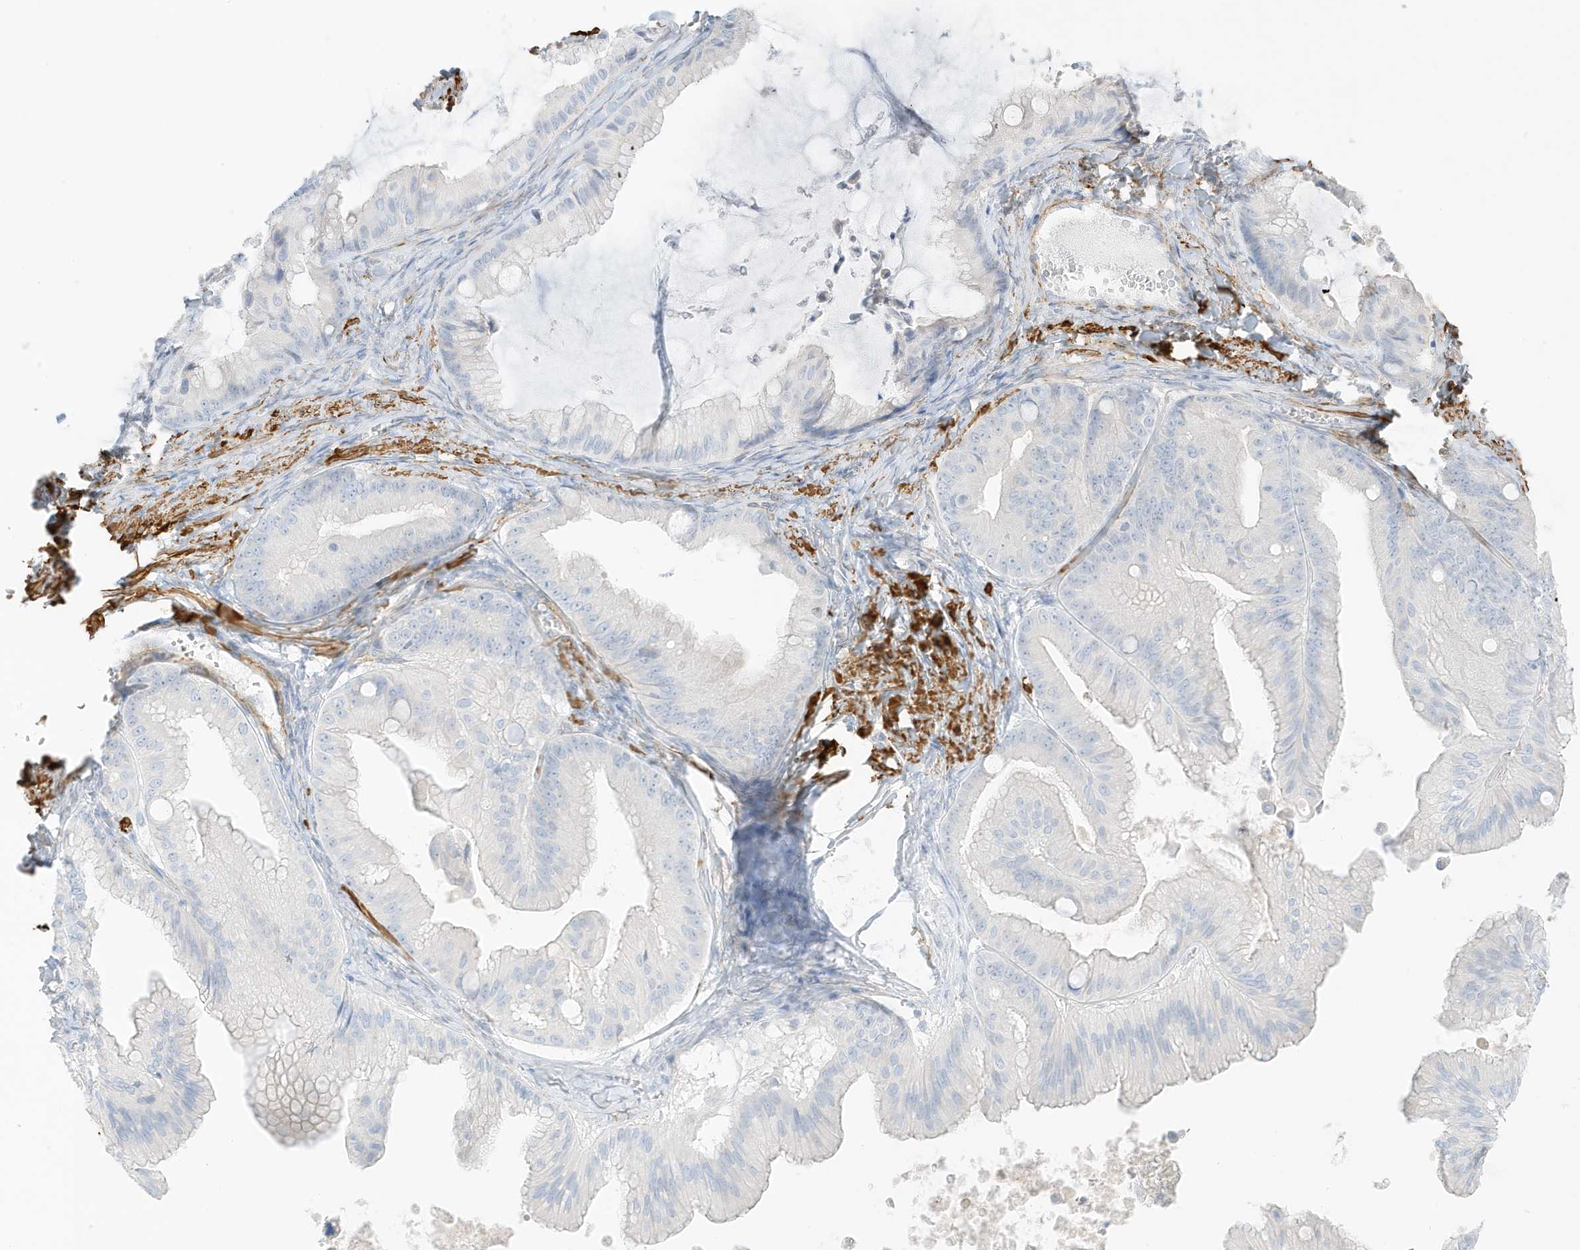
{"staining": {"intensity": "negative", "quantity": "none", "location": "none"}, "tissue": "ovarian cancer", "cell_type": "Tumor cells", "image_type": "cancer", "snomed": [{"axis": "morphology", "description": "Cystadenocarcinoma, mucinous, NOS"}, {"axis": "topography", "description": "Ovary"}], "caption": "DAB (3,3'-diaminobenzidine) immunohistochemical staining of mucinous cystadenocarcinoma (ovarian) exhibits no significant staining in tumor cells.", "gene": "SLC22A13", "patient": {"sex": "female", "age": 71}}